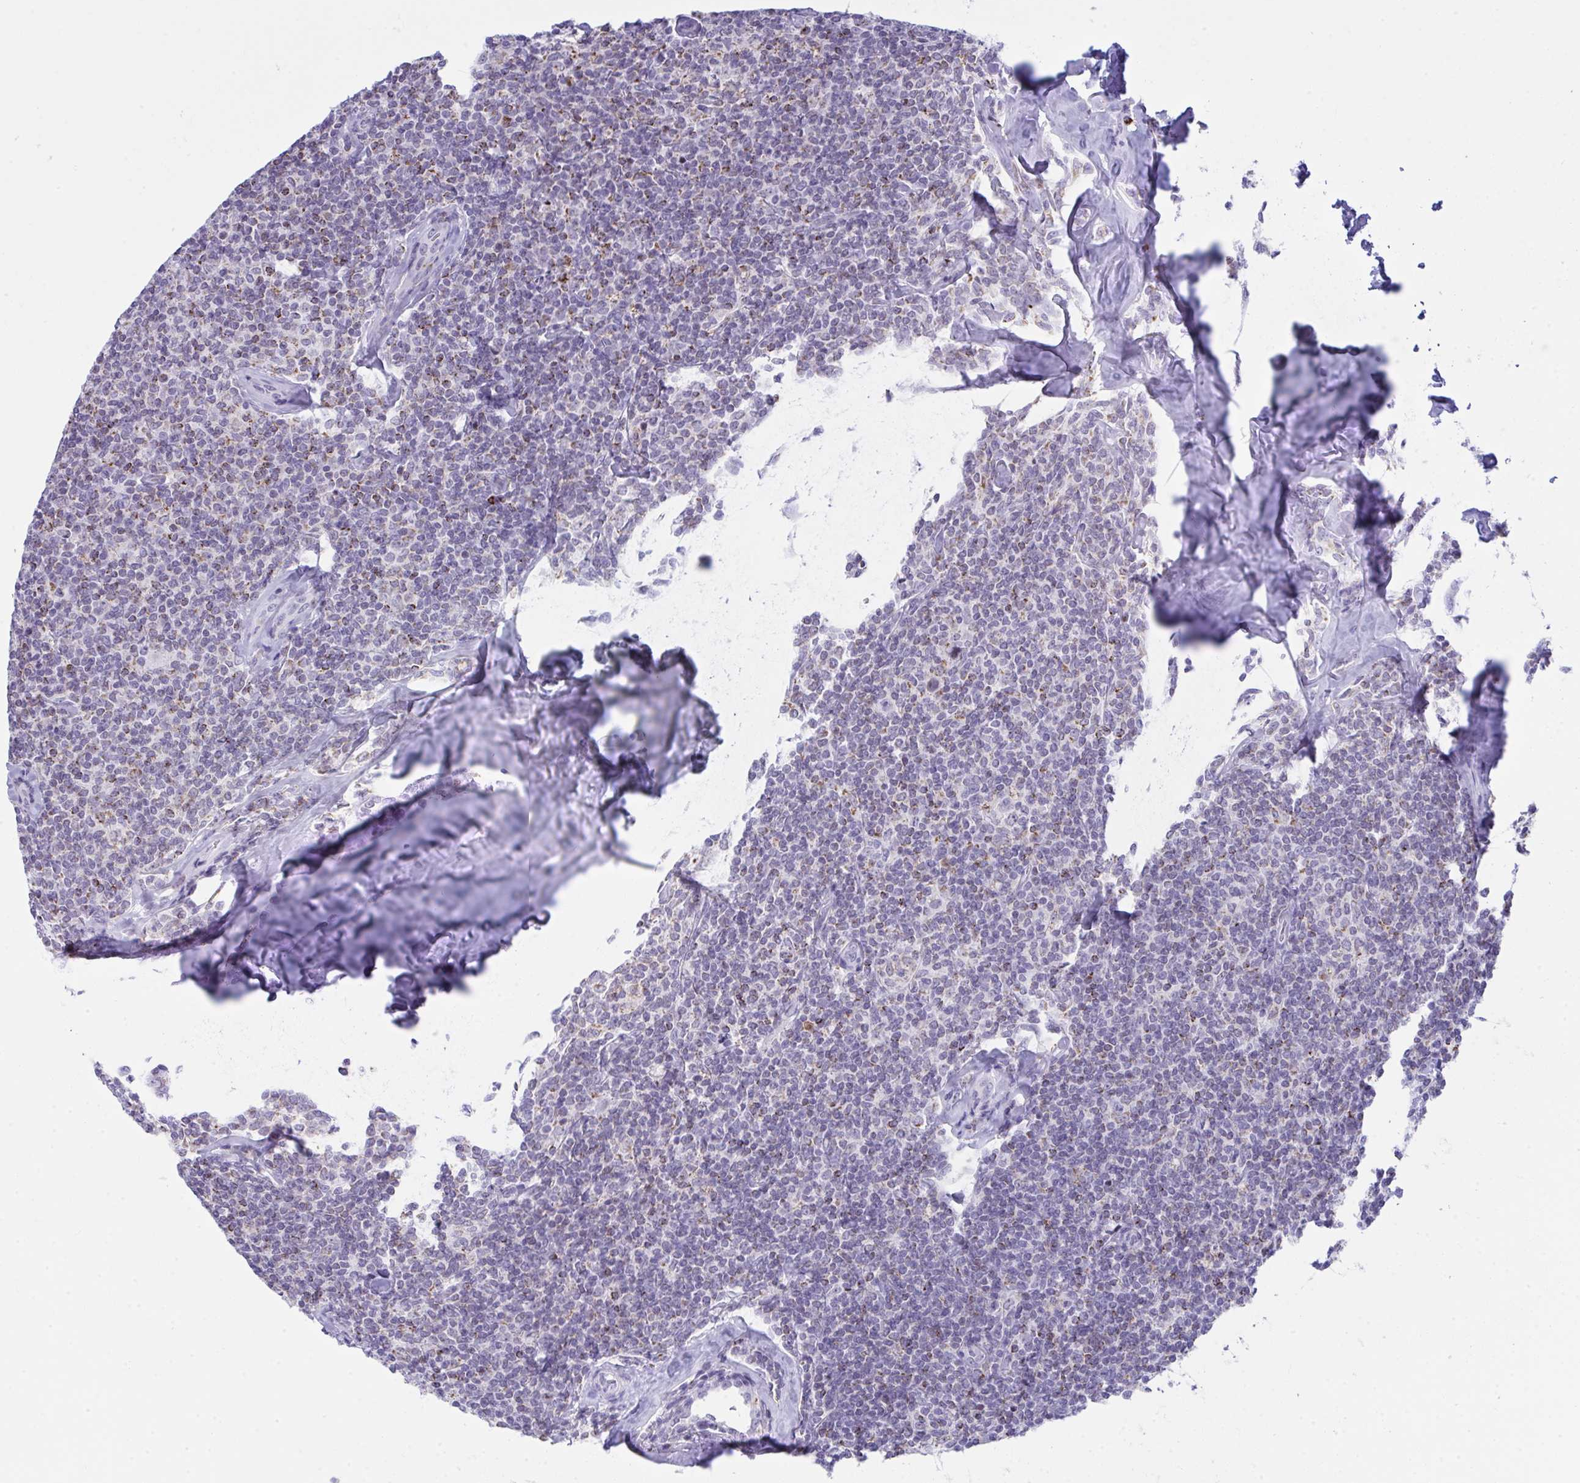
{"staining": {"intensity": "moderate", "quantity": "<25%", "location": "cytoplasmic/membranous"}, "tissue": "lymphoma", "cell_type": "Tumor cells", "image_type": "cancer", "snomed": [{"axis": "morphology", "description": "Malignant lymphoma, non-Hodgkin's type, Low grade"}, {"axis": "topography", "description": "Lymph node"}], "caption": "Immunohistochemical staining of human low-grade malignant lymphoma, non-Hodgkin's type reveals moderate cytoplasmic/membranous protein expression in about <25% of tumor cells. The staining is performed using DAB (3,3'-diaminobenzidine) brown chromogen to label protein expression. The nuclei are counter-stained blue using hematoxylin.", "gene": "PLA2G12B", "patient": {"sex": "female", "age": 56}}